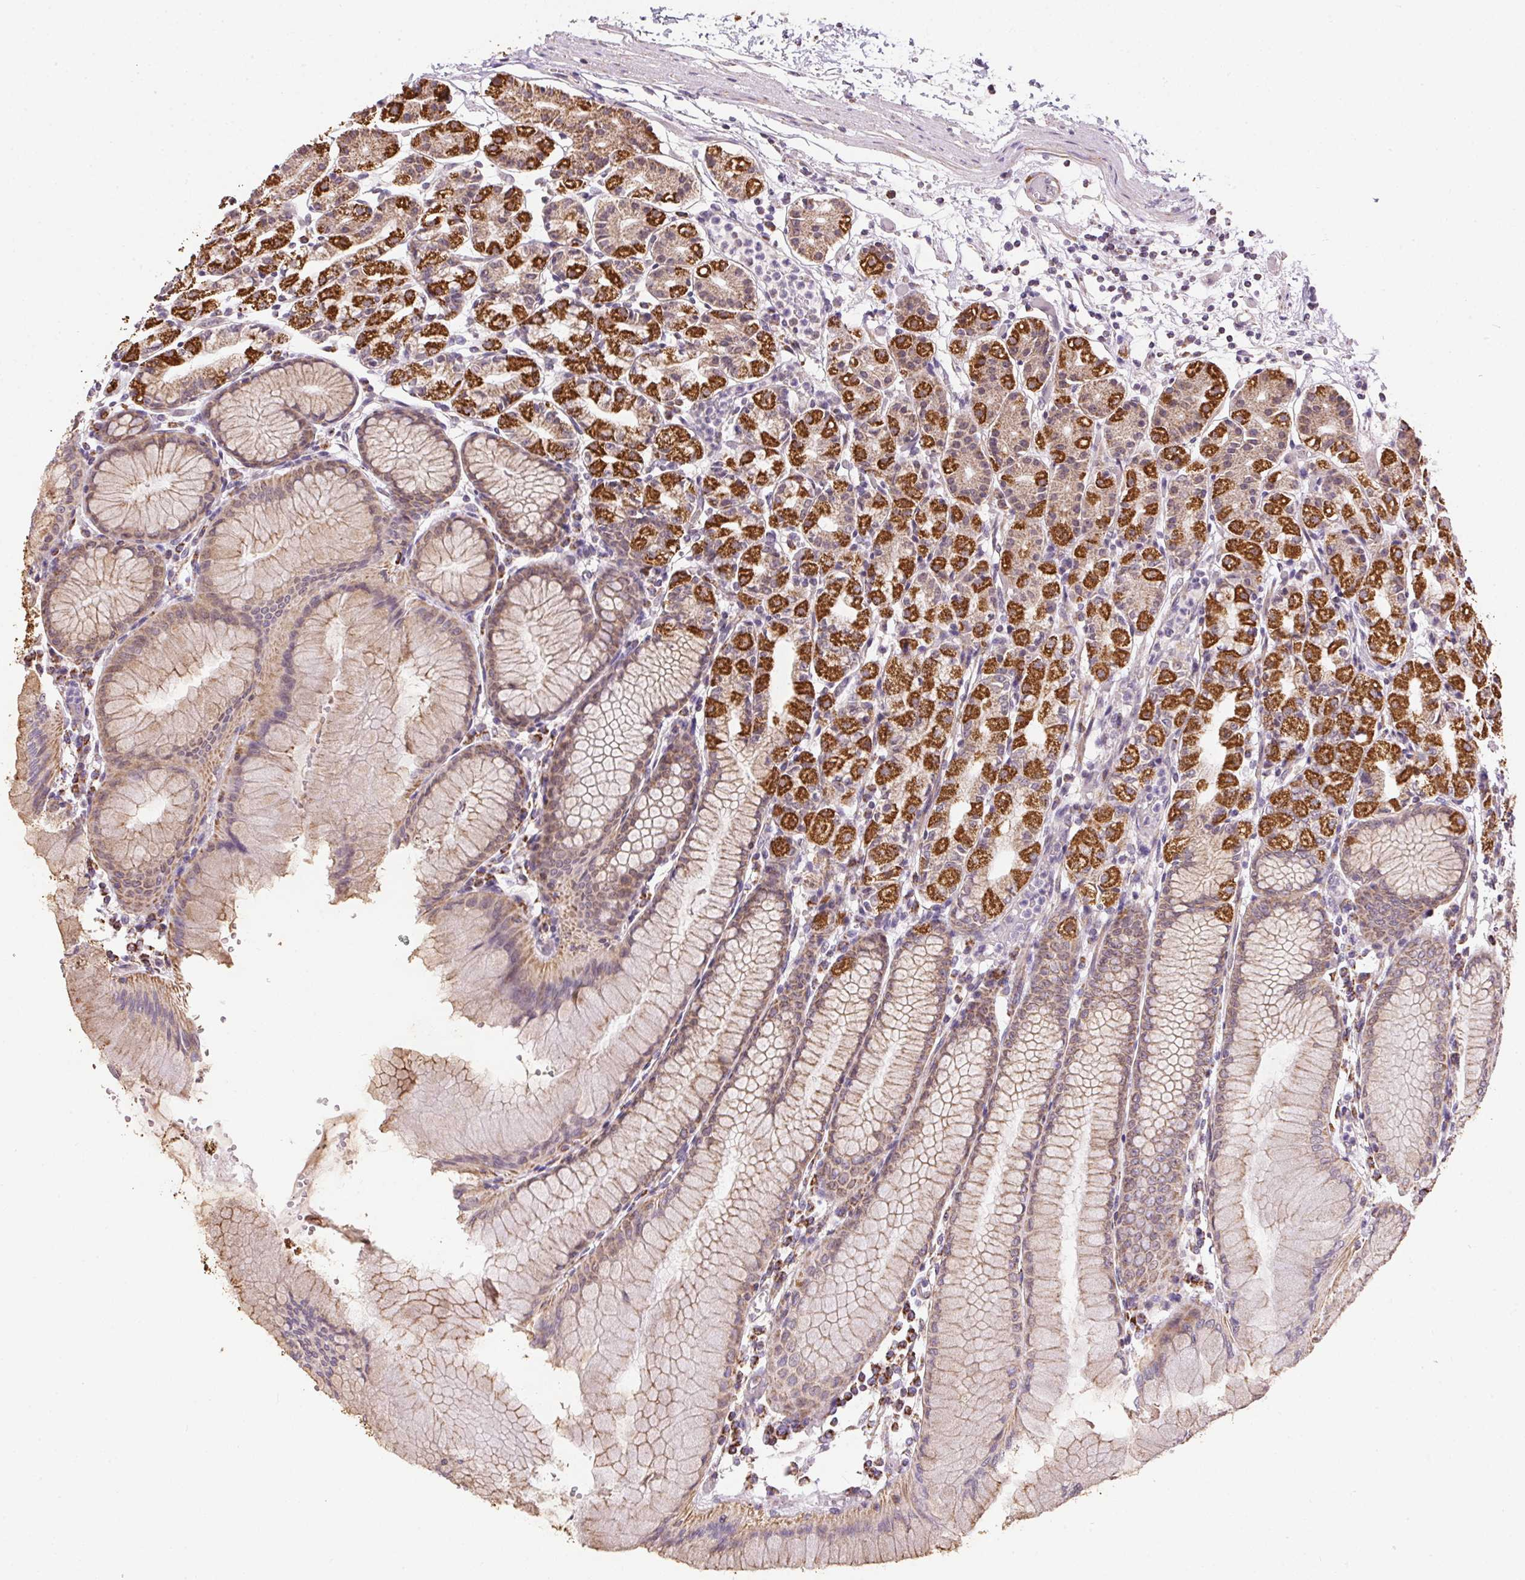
{"staining": {"intensity": "strong", "quantity": ">75%", "location": "cytoplasmic/membranous"}, "tissue": "stomach", "cell_type": "Glandular cells", "image_type": "normal", "snomed": [{"axis": "morphology", "description": "Normal tissue, NOS"}, {"axis": "topography", "description": "Stomach"}], "caption": "Protein positivity by IHC reveals strong cytoplasmic/membranous staining in approximately >75% of glandular cells in unremarkable stomach.", "gene": "MAPK11", "patient": {"sex": "female", "age": 57}}